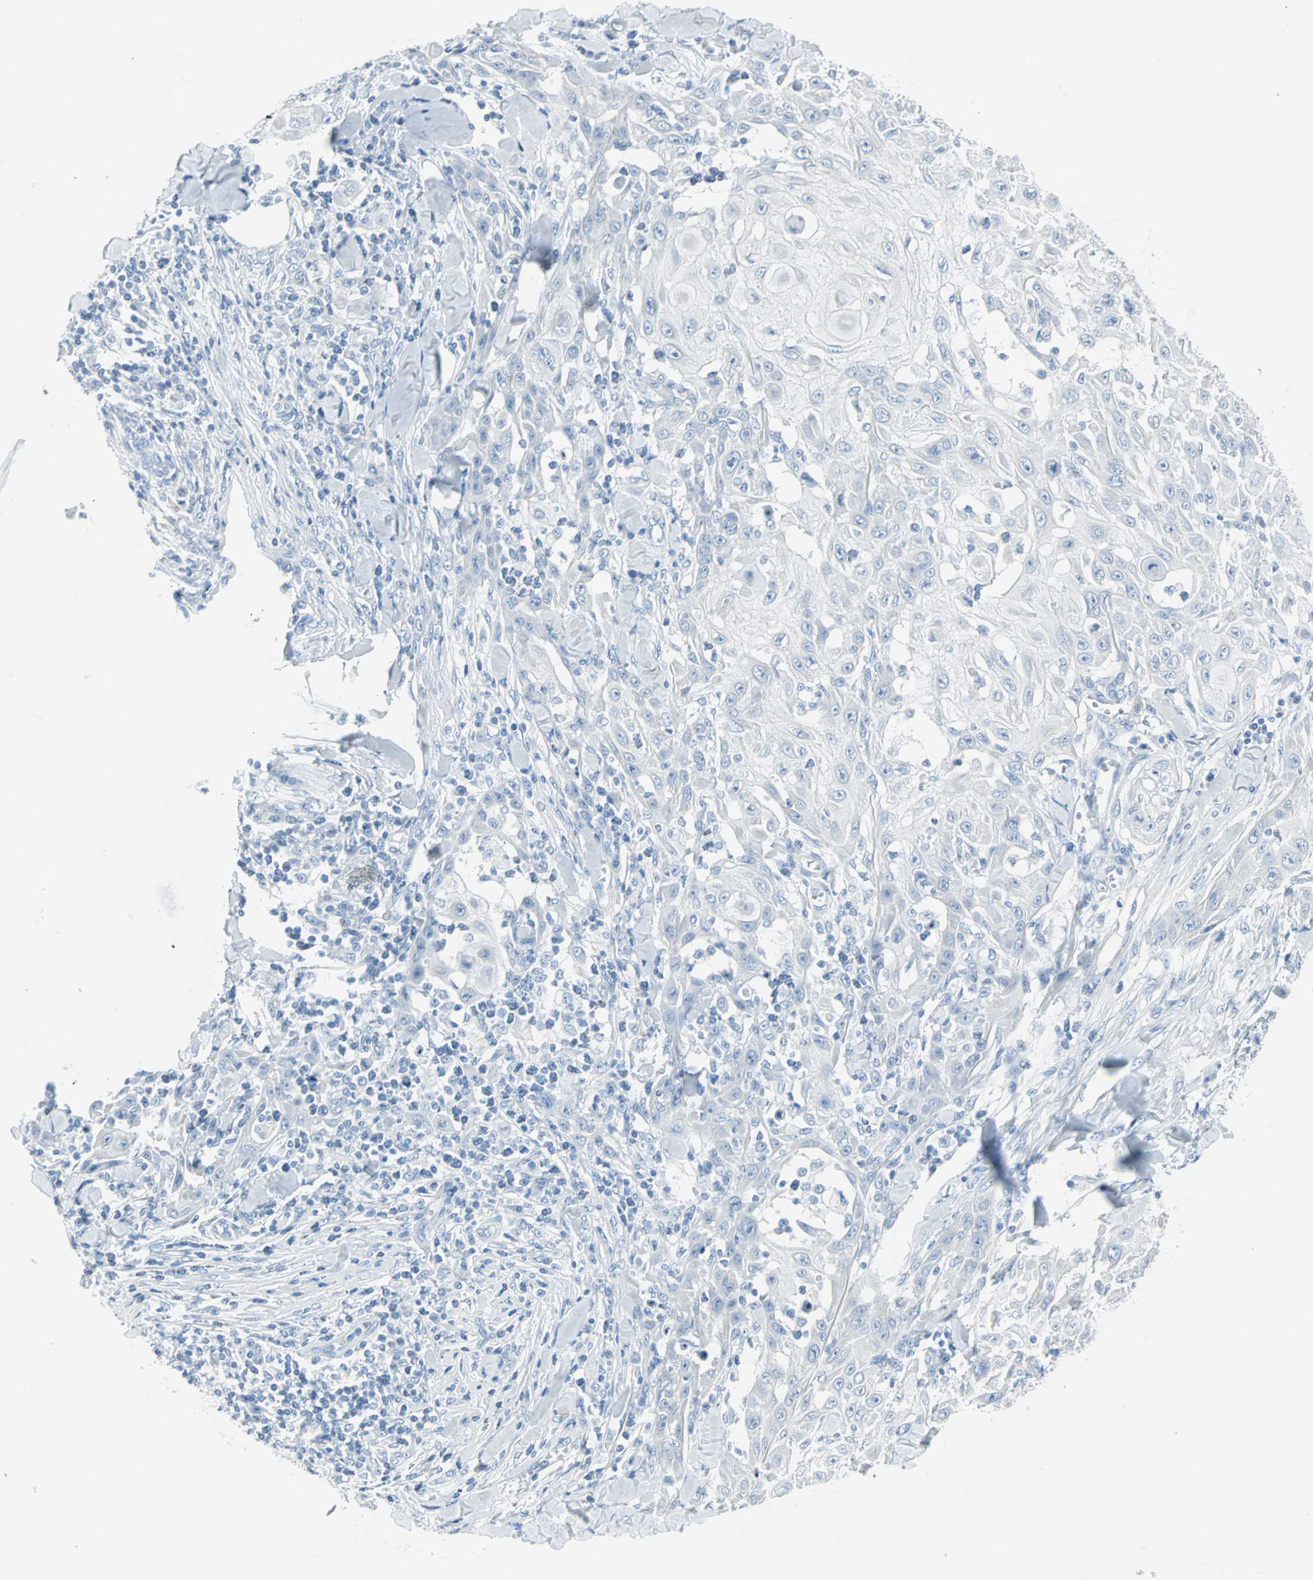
{"staining": {"intensity": "negative", "quantity": "none", "location": "none"}, "tissue": "skin cancer", "cell_type": "Tumor cells", "image_type": "cancer", "snomed": [{"axis": "morphology", "description": "Squamous cell carcinoma, NOS"}, {"axis": "topography", "description": "Skin"}], "caption": "This is a photomicrograph of IHC staining of skin squamous cell carcinoma, which shows no staining in tumor cells. (DAB immunohistochemistry (IHC) with hematoxylin counter stain).", "gene": "STX1A", "patient": {"sex": "male", "age": 24}}